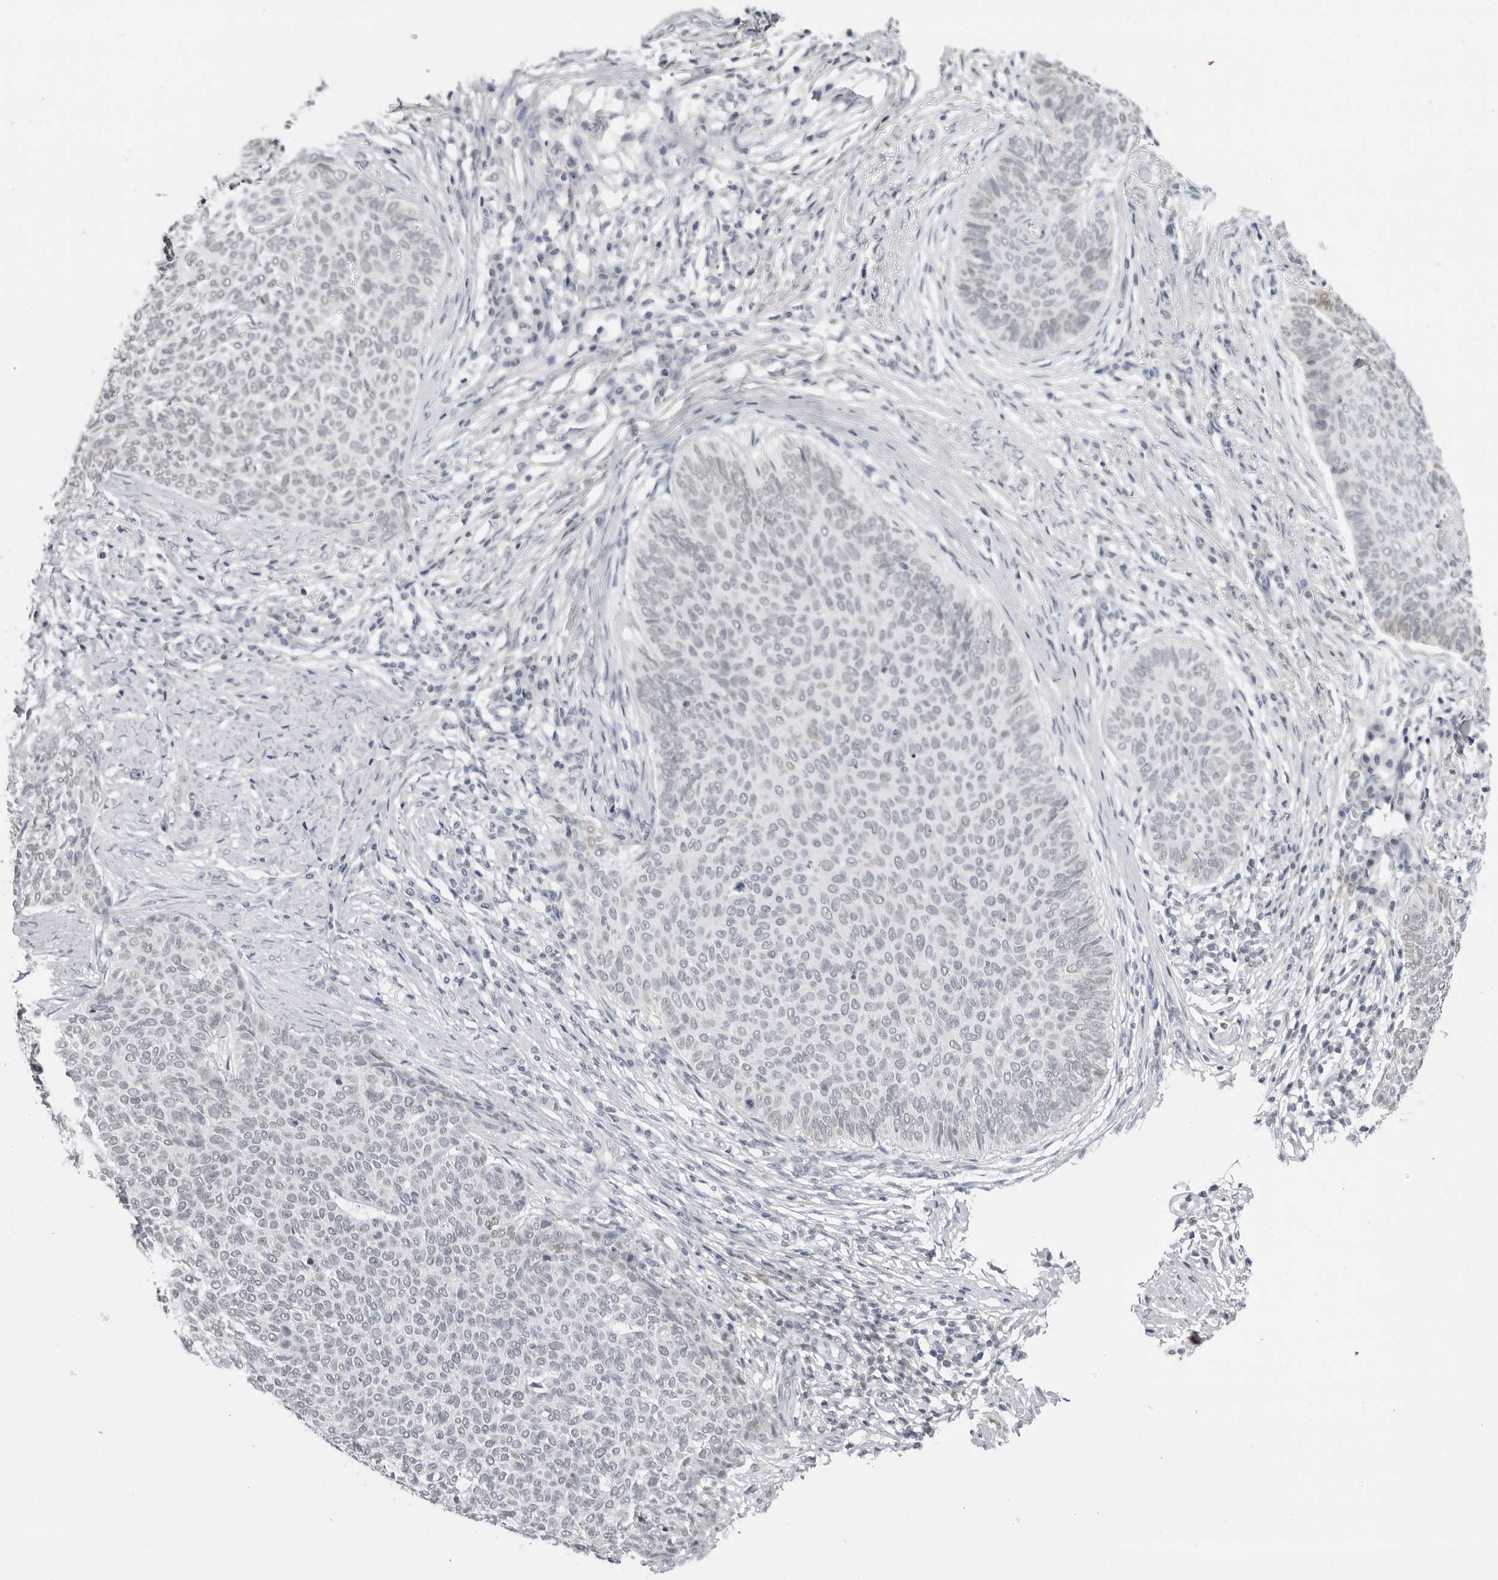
{"staining": {"intensity": "negative", "quantity": "none", "location": "none"}, "tissue": "skin cancer", "cell_type": "Tumor cells", "image_type": "cancer", "snomed": [{"axis": "morphology", "description": "Normal tissue, NOS"}, {"axis": "morphology", "description": "Basal cell carcinoma"}, {"axis": "topography", "description": "Skin"}], "caption": "A high-resolution micrograph shows immunohistochemistry staining of skin basal cell carcinoma, which exhibits no significant expression in tumor cells.", "gene": "SERPINF2", "patient": {"sex": "male", "age": 50}}